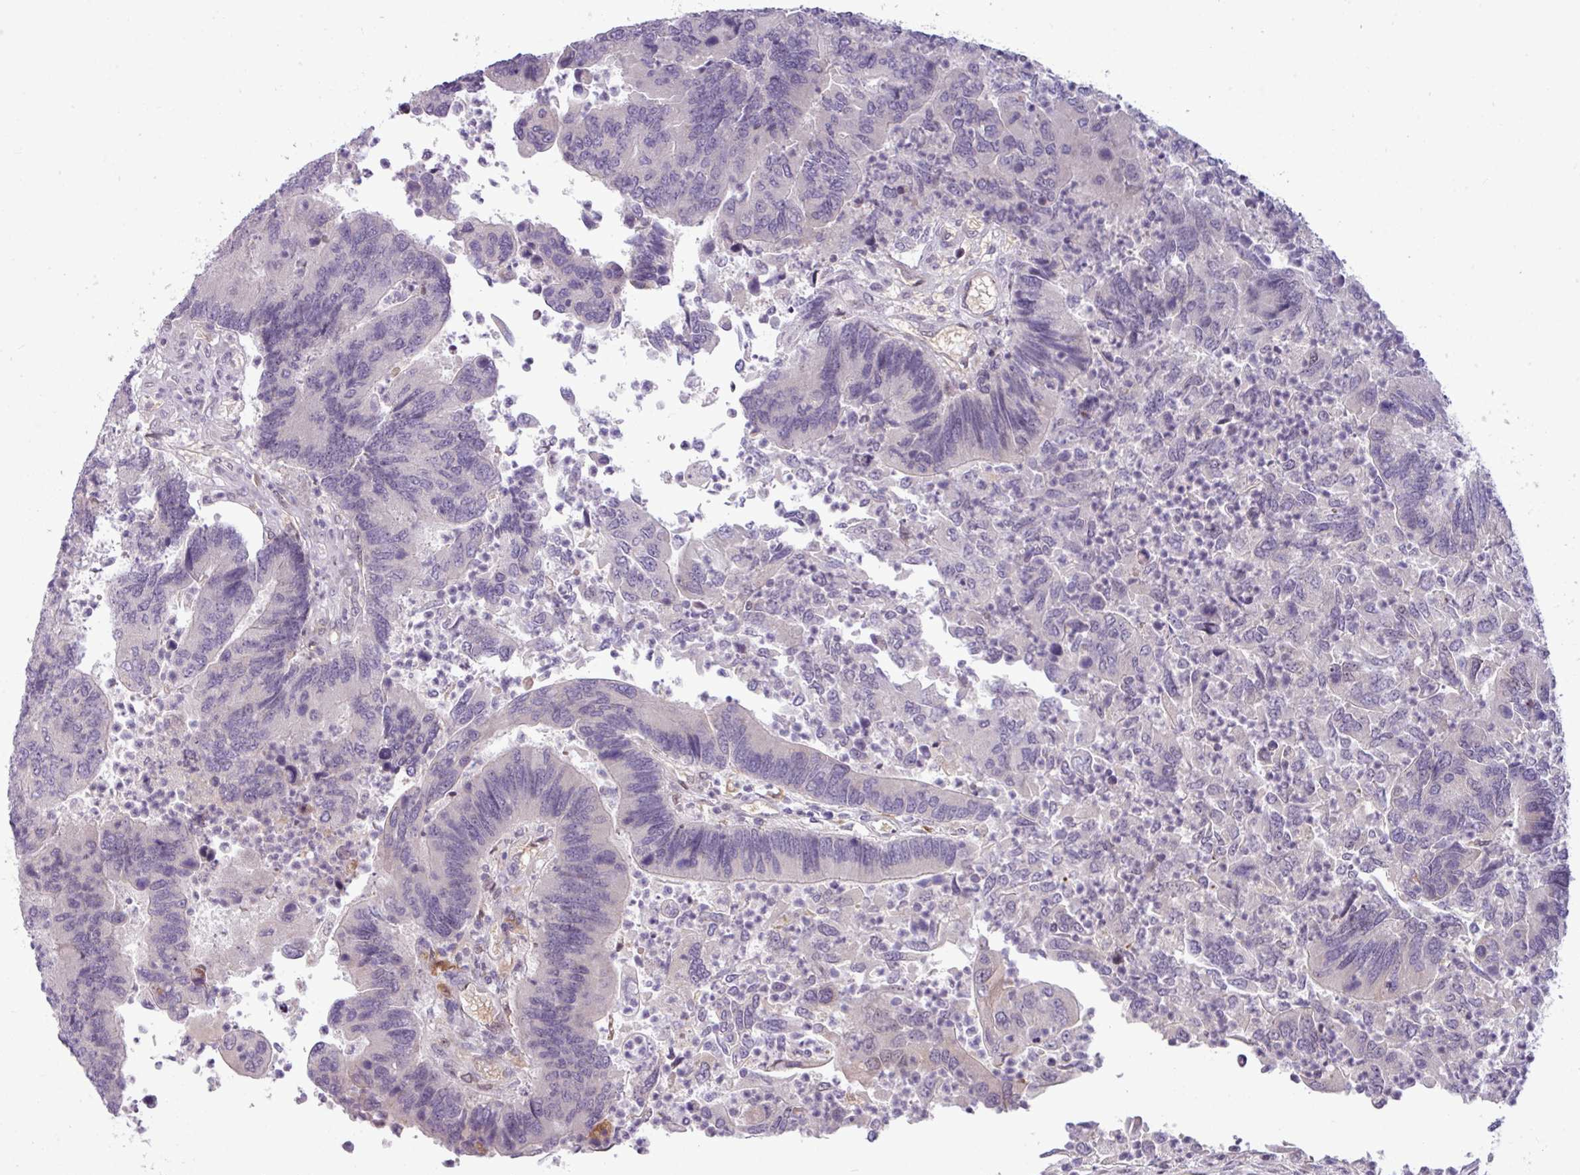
{"staining": {"intensity": "negative", "quantity": "none", "location": "none"}, "tissue": "colorectal cancer", "cell_type": "Tumor cells", "image_type": "cancer", "snomed": [{"axis": "morphology", "description": "Adenocarcinoma, NOS"}, {"axis": "topography", "description": "Colon"}], "caption": "The immunohistochemistry (IHC) histopathology image has no significant staining in tumor cells of colorectal cancer tissue. Nuclei are stained in blue.", "gene": "SLC66A2", "patient": {"sex": "female", "age": 67}}